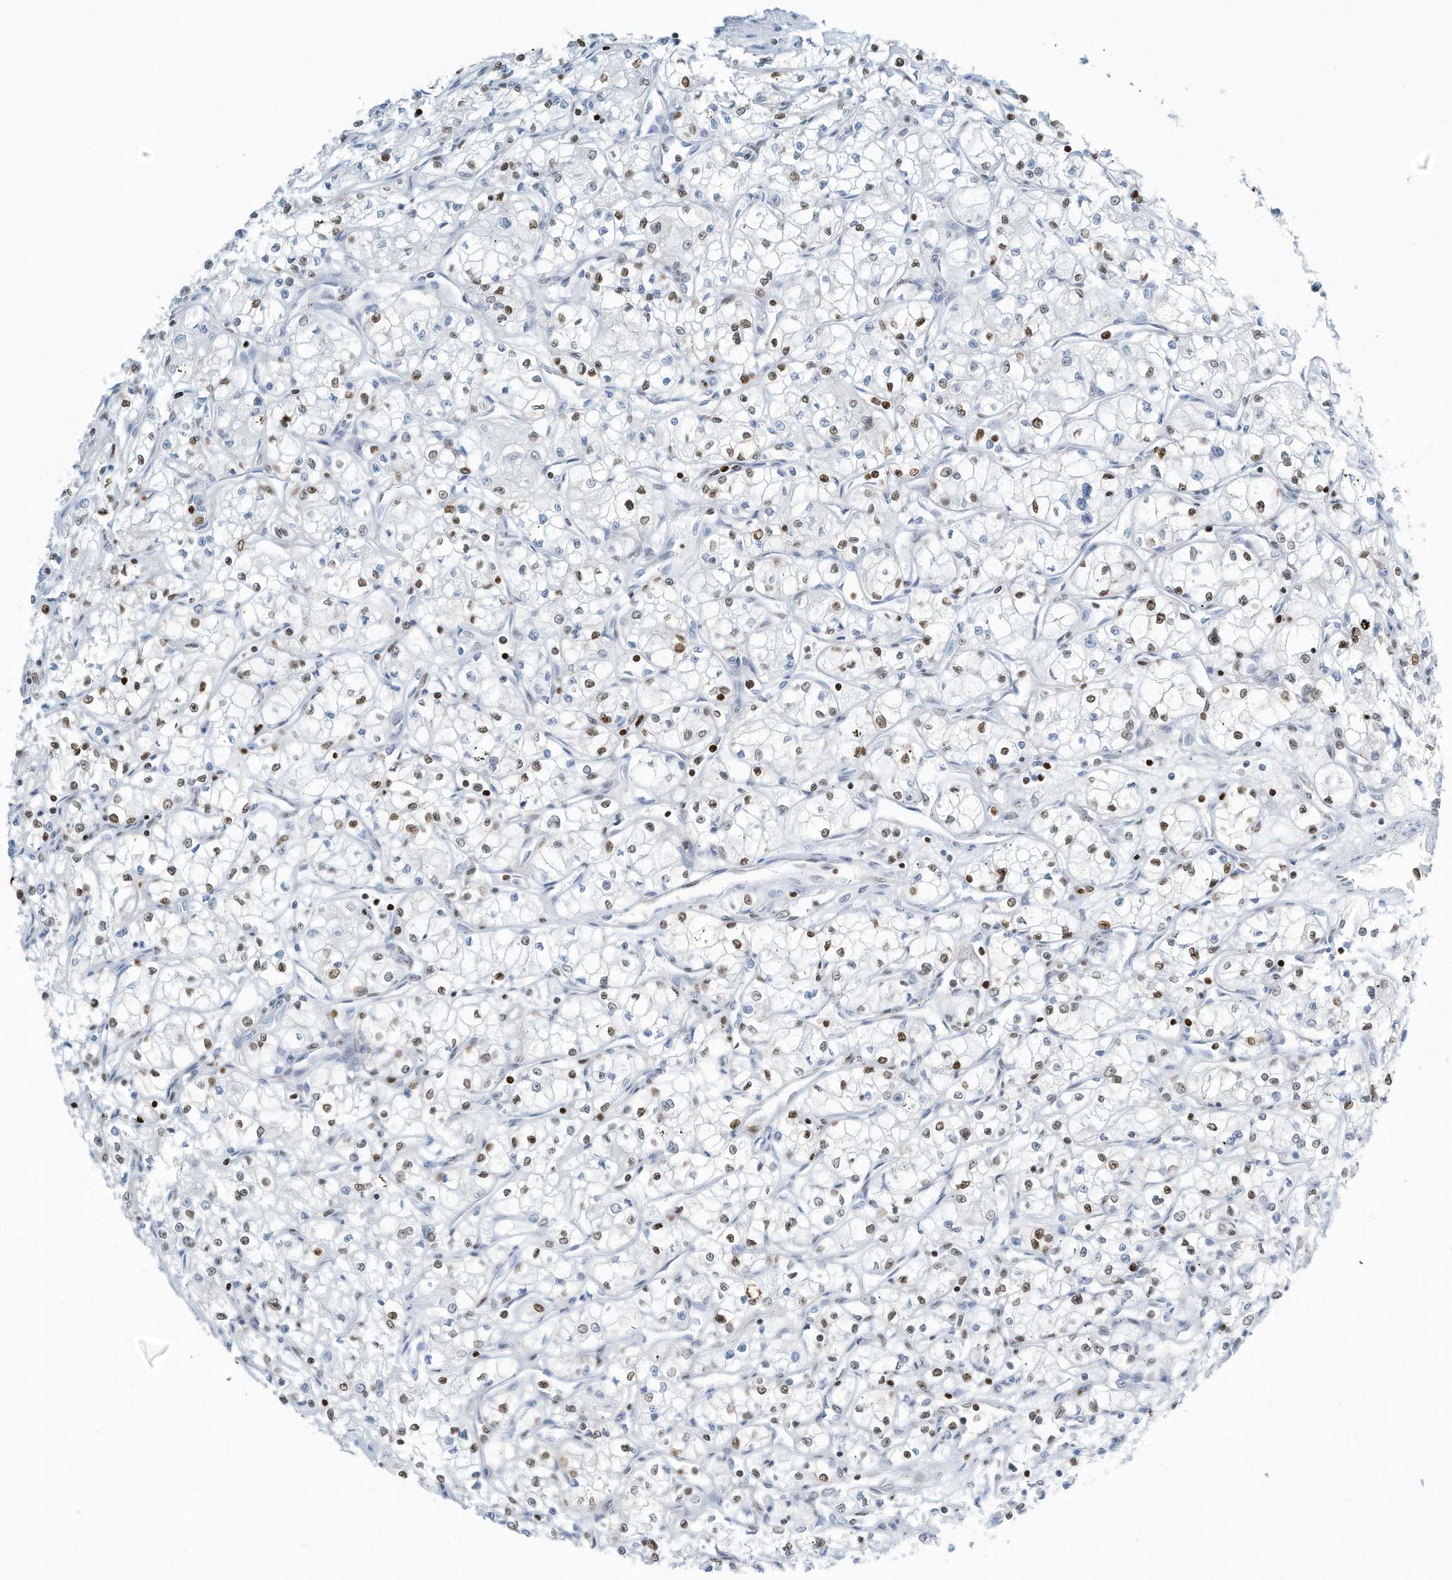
{"staining": {"intensity": "moderate", "quantity": "<25%", "location": "nuclear"}, "tissue": "renal cancer", "cell_type": "Tumor cells", "image_type": "cancer", "snomed": [{"axis": "morphology", "description": "Adenocarcinoma, NOS"}, {"axis": "topography", "description": "Kidney"}], "caption": "A micrograph showing moderate nuclear expression in about <25% of tumor cells in renal cancer (adenocarcinoma), as visualized by brown immunohistochemical staining.", "gene": "SARNP", "patient": {"sex": "male", "age": 59}}